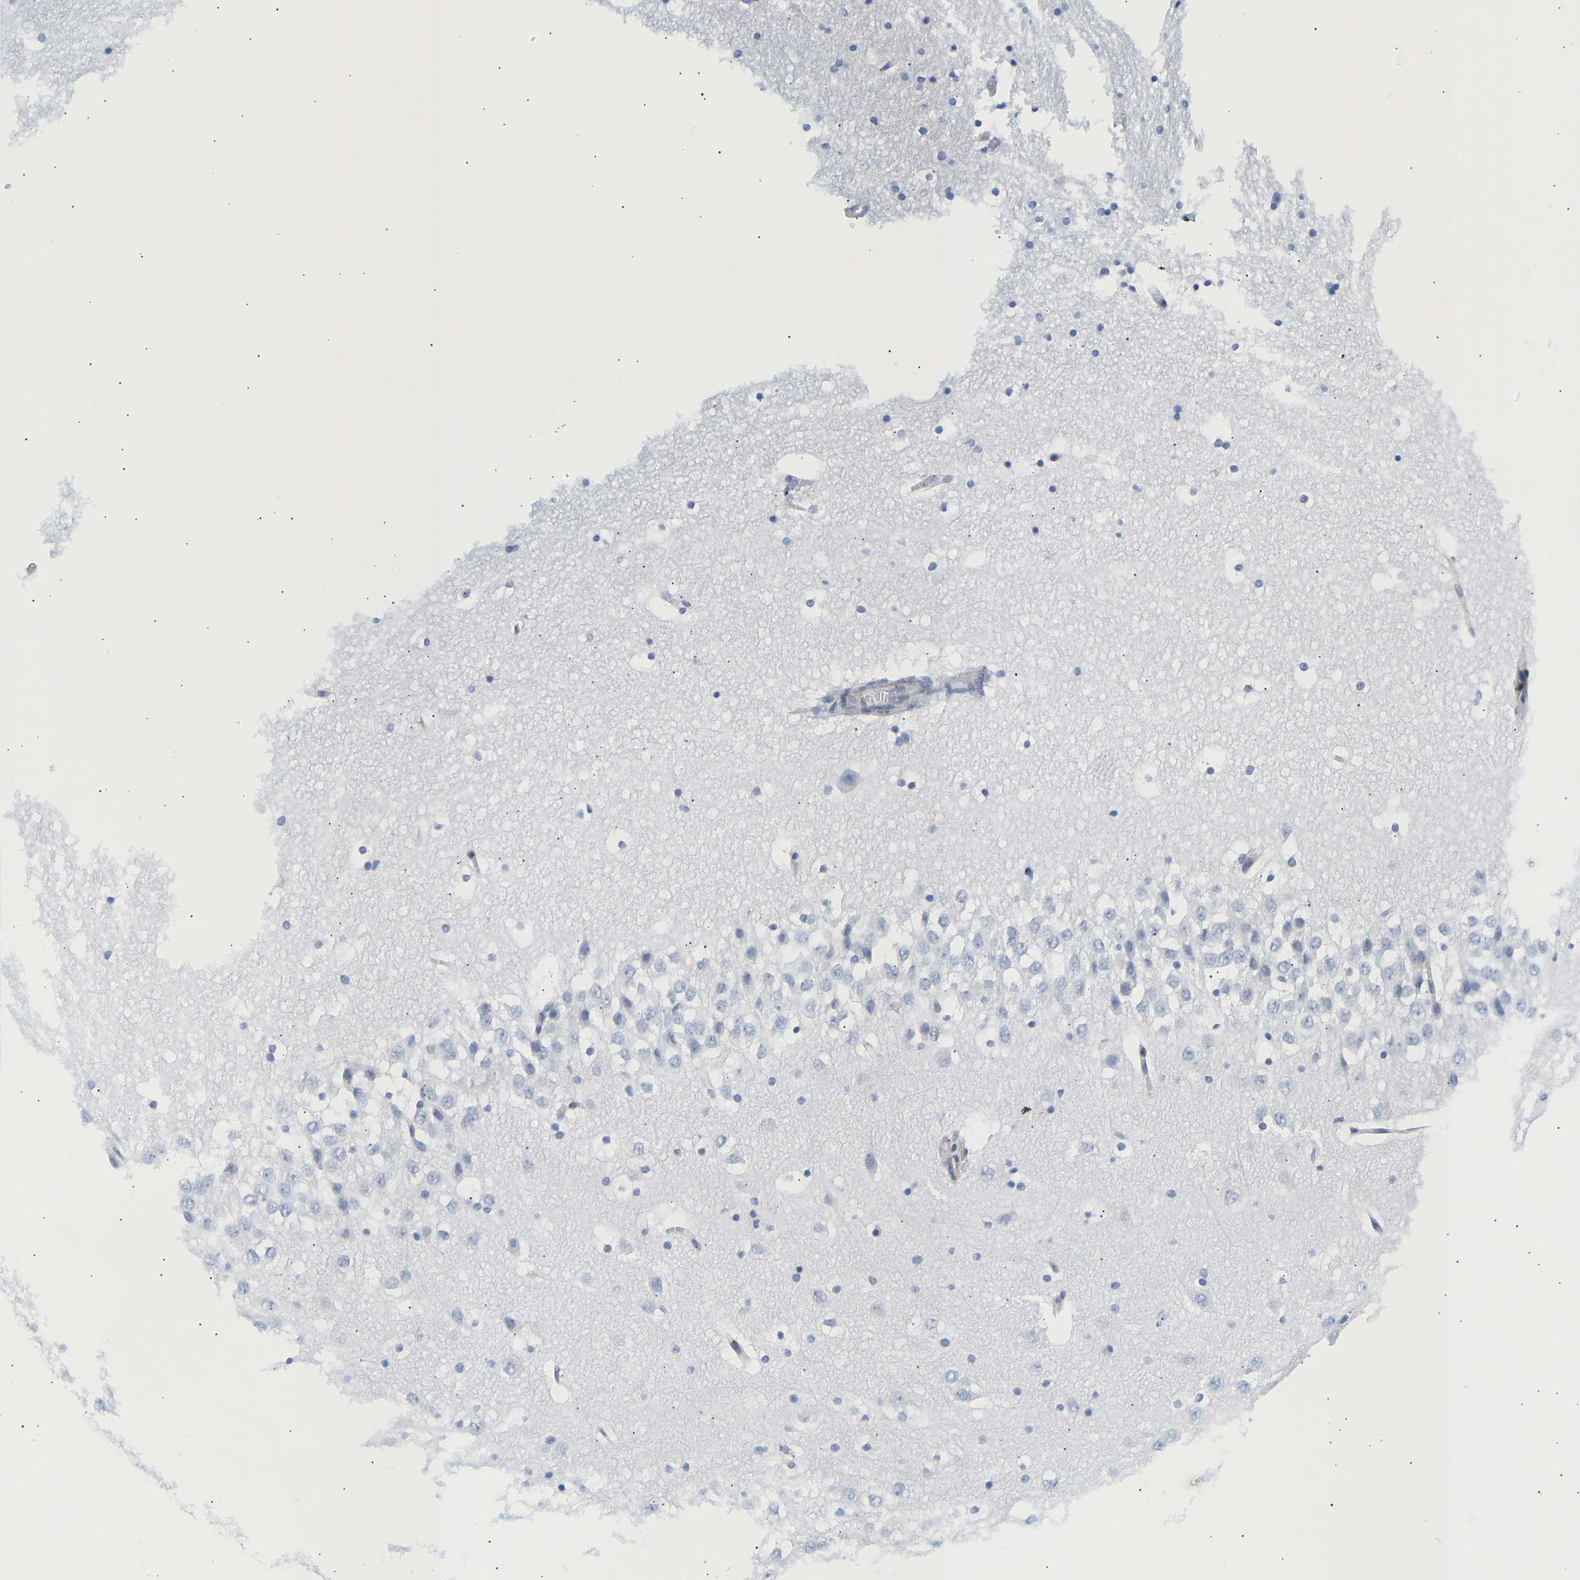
{"staining": {"intensity": "negative", "quantity": "none", "location": "none"}, "tissue": "hippocampus", "cell_type": "Glial cells", "image_type": "normal", "snomed": [{"axis": "morphology", "description": "Normal tissue, NOS"}, {"axis": "topography", "description": "Hippocampus"}], "caption": "The photomicrograph demonstrates no significant positivity in glial cells of hippocampus. (Brightfield microscopy of DAB immunohistochemistry (IHC) at high magnification).", "gene": "IGFBP7", "patient": {"sex": "male", "age": 45}}